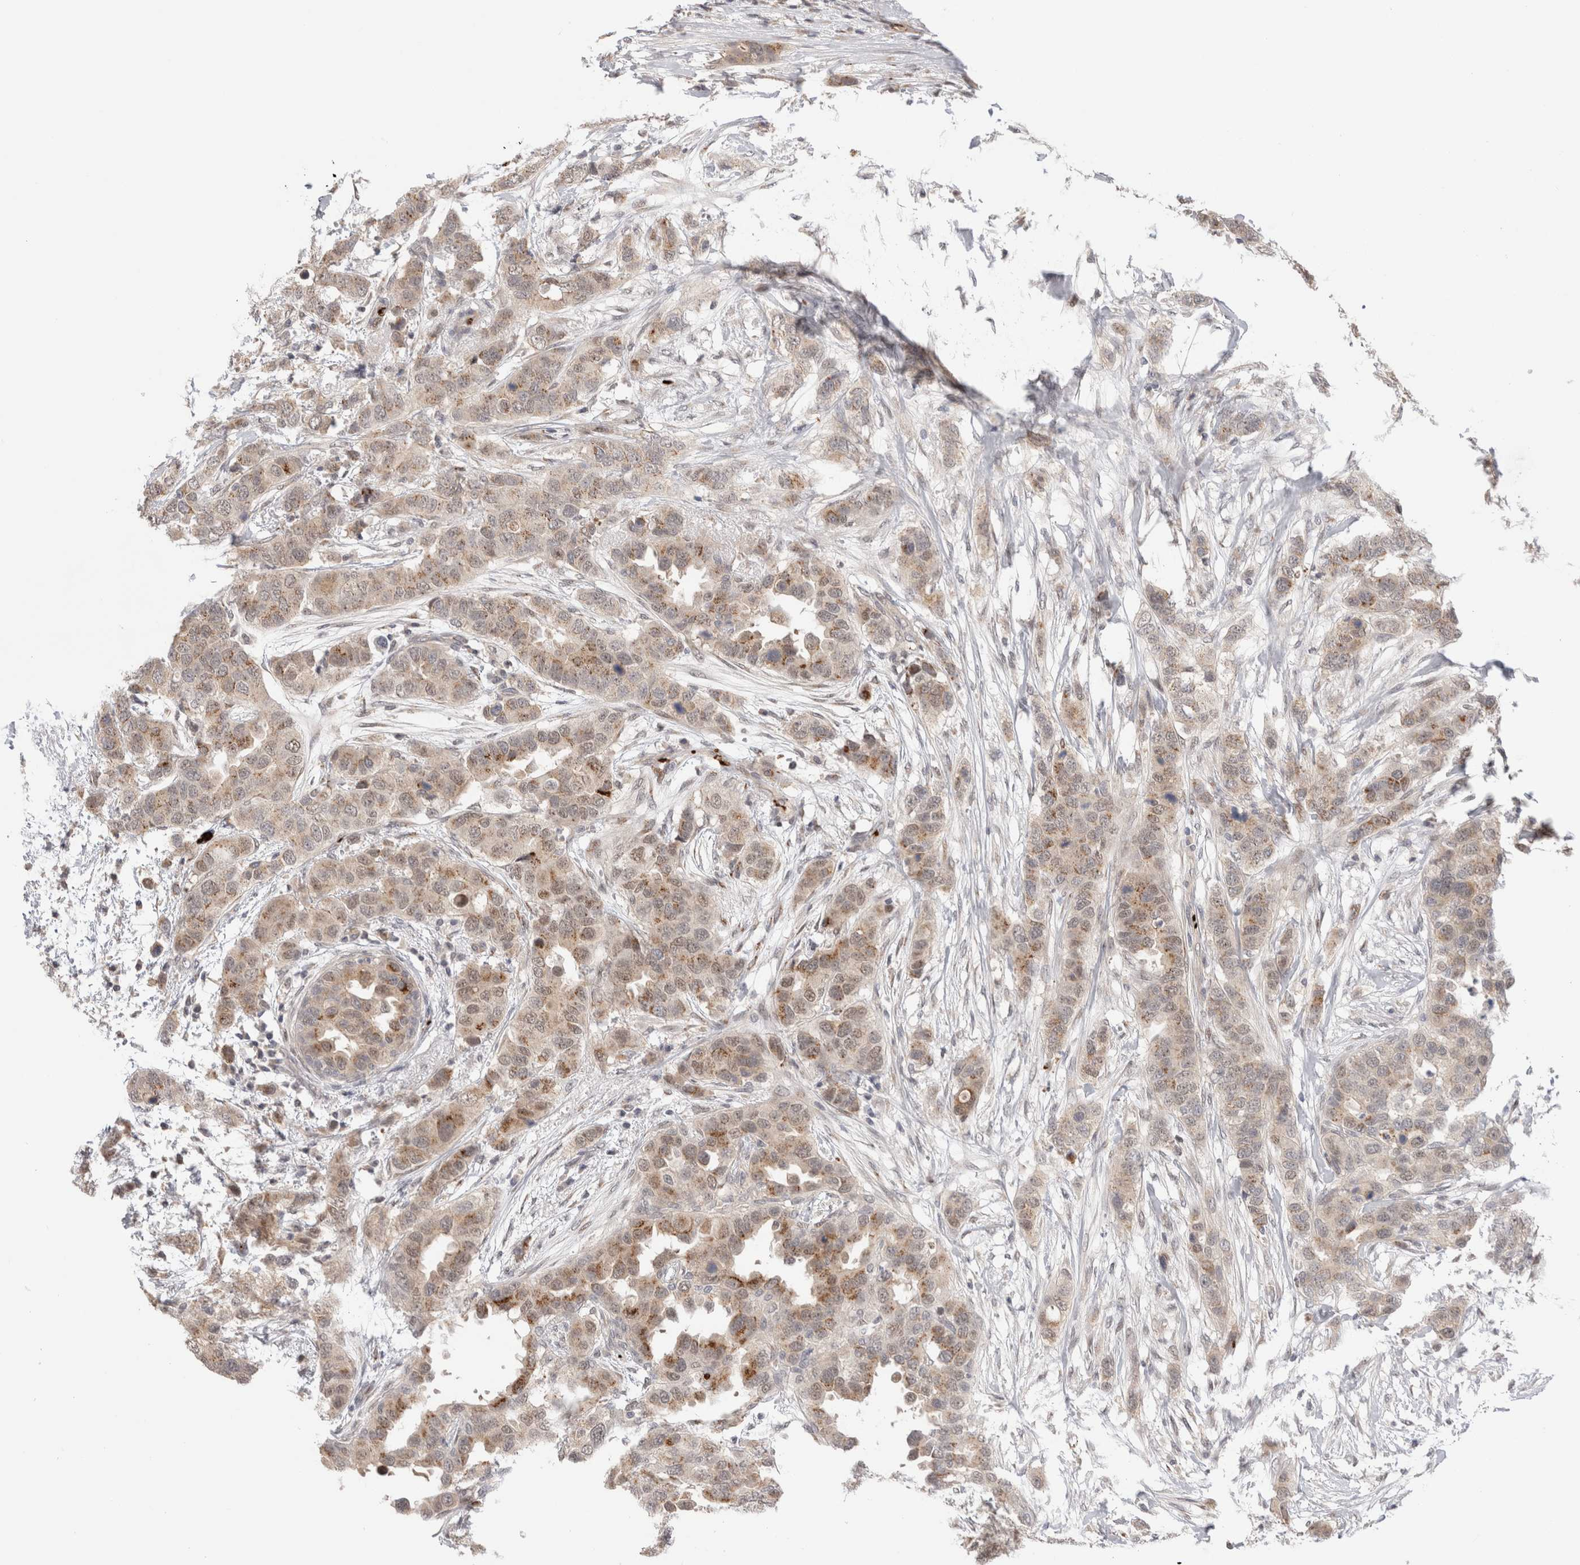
{"staining": {"intensity": "moderate", "quantity": ">75%", "location": "cytoplasmic/membranous"}, "tissue": "breast cancer", "cell_type": "Tumor cells", "image_type": "cancer", "snomed": [{"axis": "morphology", "description": "Duct carcinoma"}, {"axis": "topography", "description": "Breast"}], "caption": "This image exhibits IHC staining of human intraductal carcinoma (breast), with medium moderate cytoplasmic/membranous expression in about >75% of tumor cells.", "gene": "VPS28", "patient": {"sex": "female", "age": 50}}